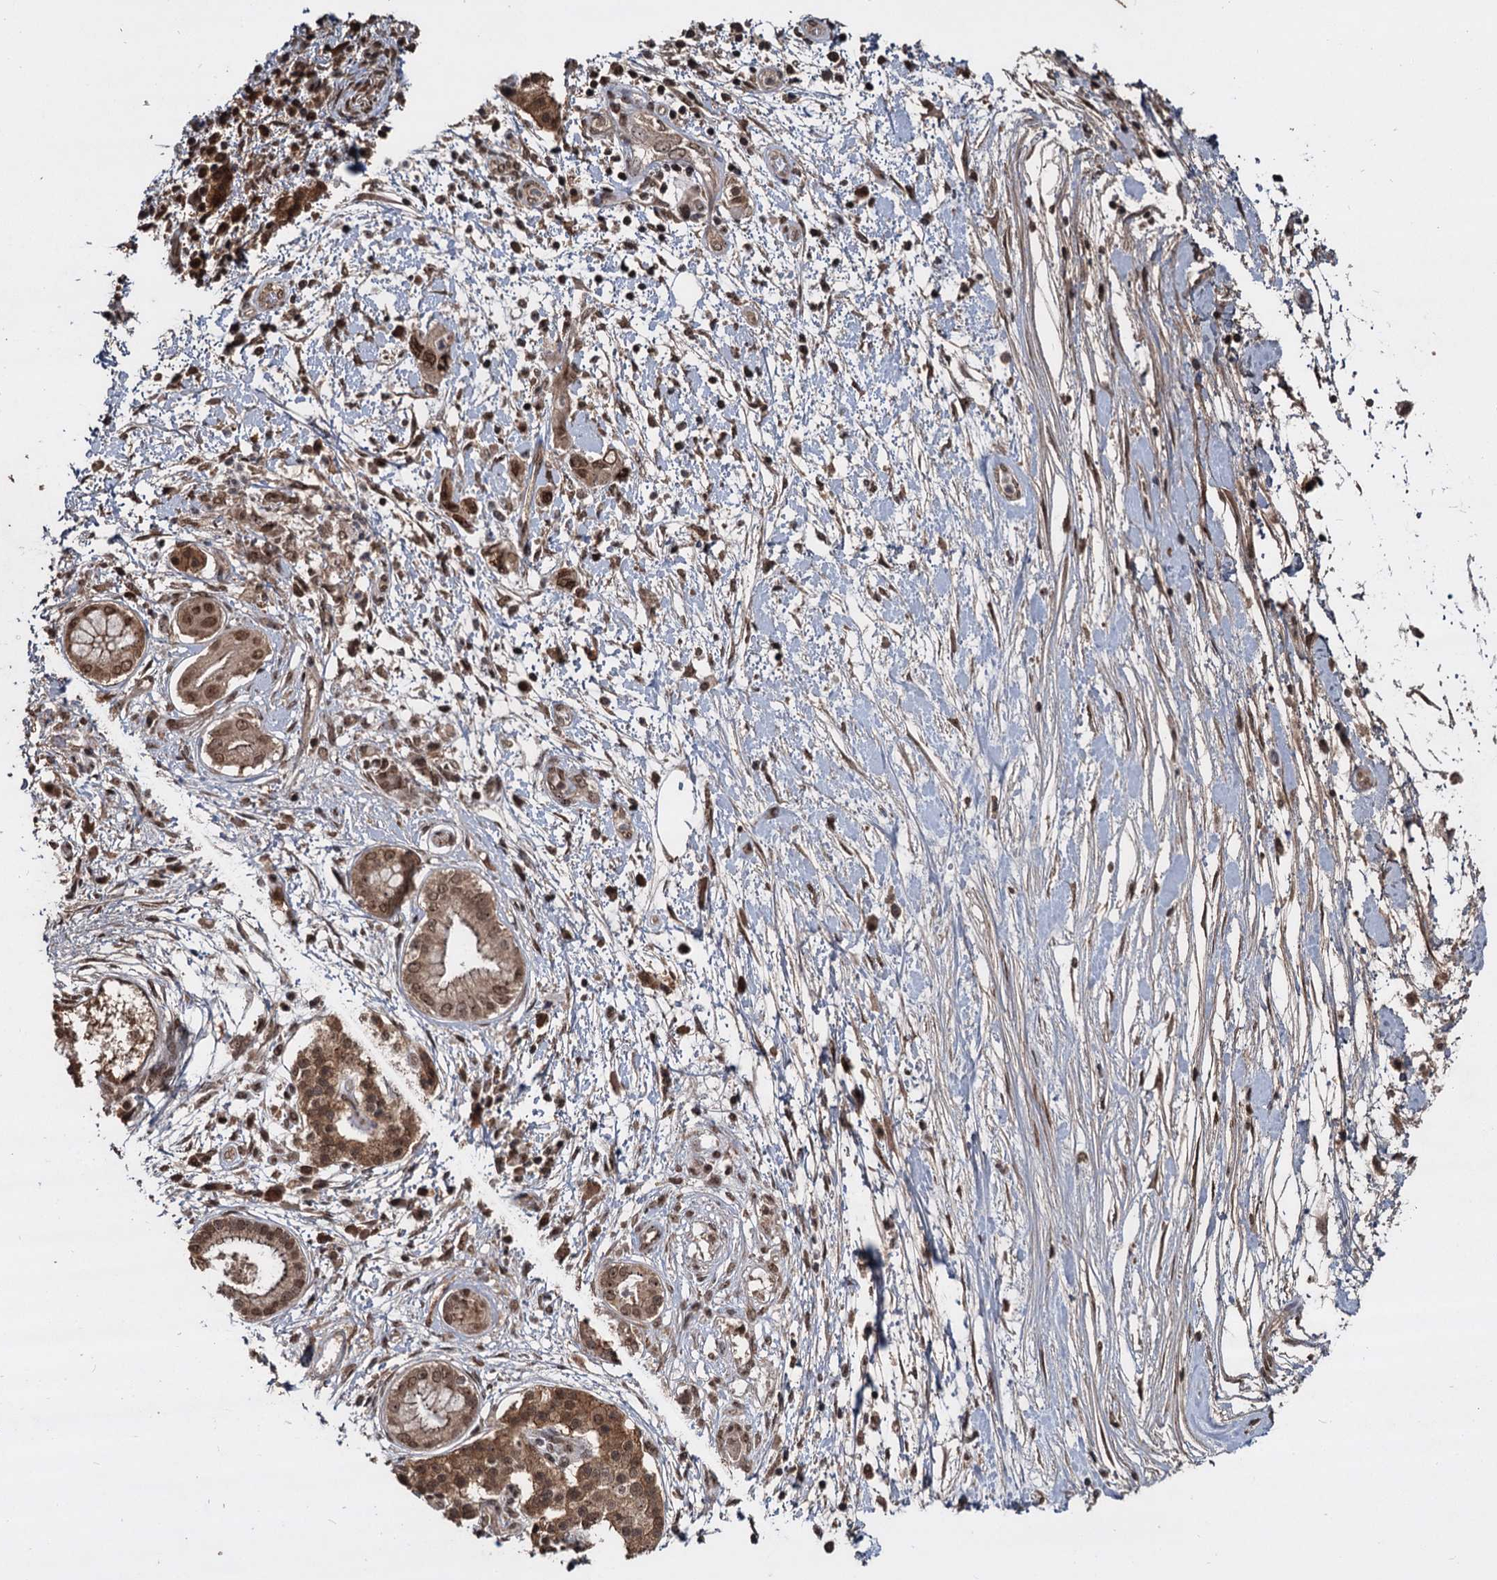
{"staining": {"intensity": "moderate", "quantity": ">75%", "location": "cytoplasmic/membranous,nuclear"}, "tissue": "pancreatic cancer", "cell_type": "Tumor cells", "image_type": "cancer", "snomed": [{"axis": "morphology", "description": "Adenocarcinoma, NOS"}, {"axis": "topography", "description": "Pancreas"}], "caption": "Immunohistochemical staining of human adenocarcinoma (pancreatic) shows moderate cytoplasmic/membranous and nuclear protein positivity in approximately >75% of tumor cells. The protein is stained brown, and the nuclei are stained in blue (DAB IHC with brightfield microscopy, high magnification).", "gene": "FAM216B", "patient": {"sex": "female", "age": 73}}